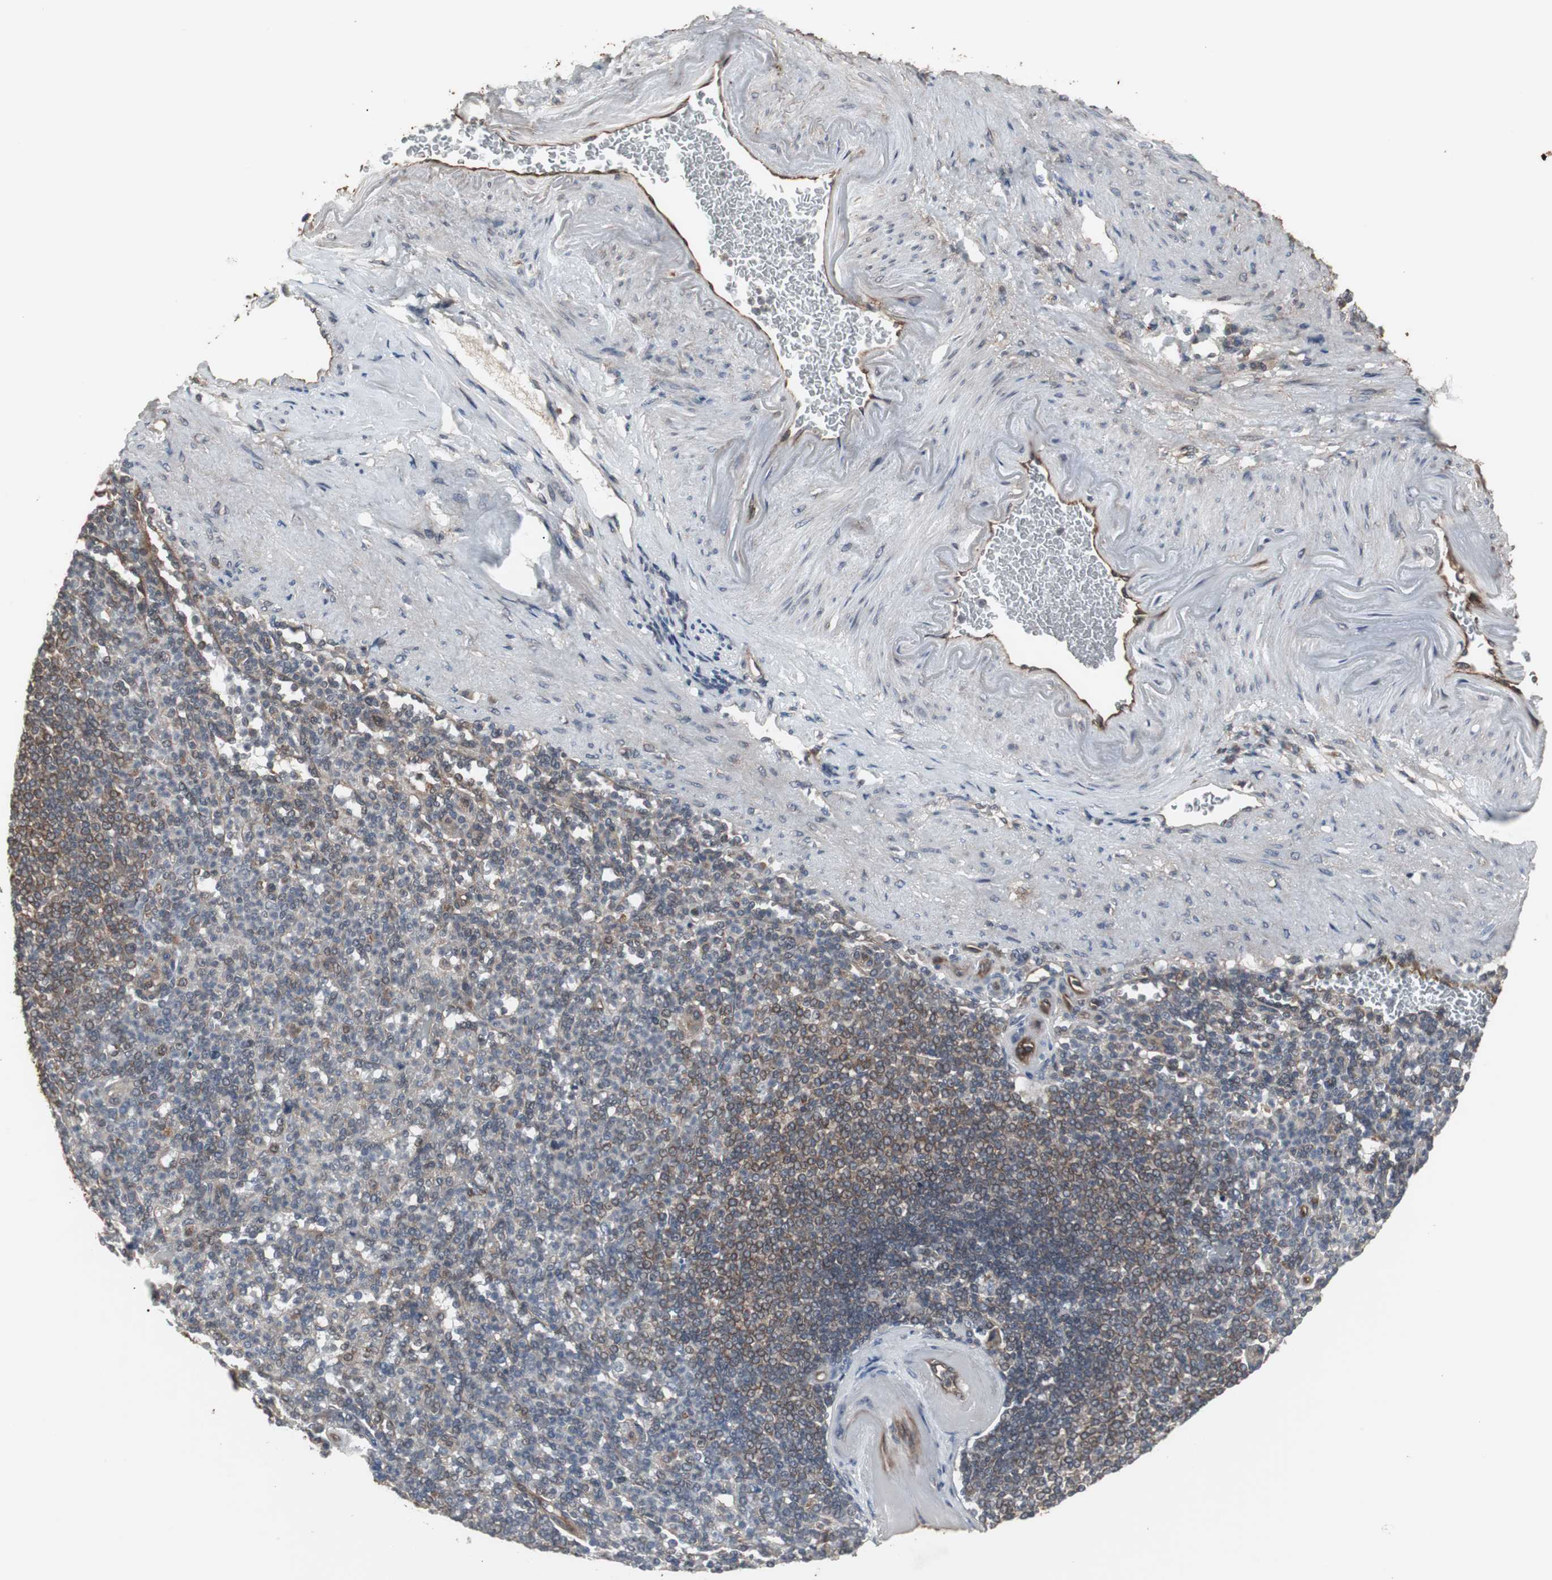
{"staining": {"intensity": "weak", "quantity": ">75%", "location": "cytoplasmic/membranous"}, "tissue": "spleen", "cell_type": "Cells in red pulp", "image_type": "normal", "snomed": [{"axis": "morphology", "description": "Normal tissue, NOS"}, {"axis": "topography", "description": "Spleen"}], "caption": "A low amount of weak cytoplasmic/membranous staining is seen in approximately >75% of cells in red pulp in benign spleen.", "gene": "ATP2B2", "patient": {"sex": "female", "age": 74}}